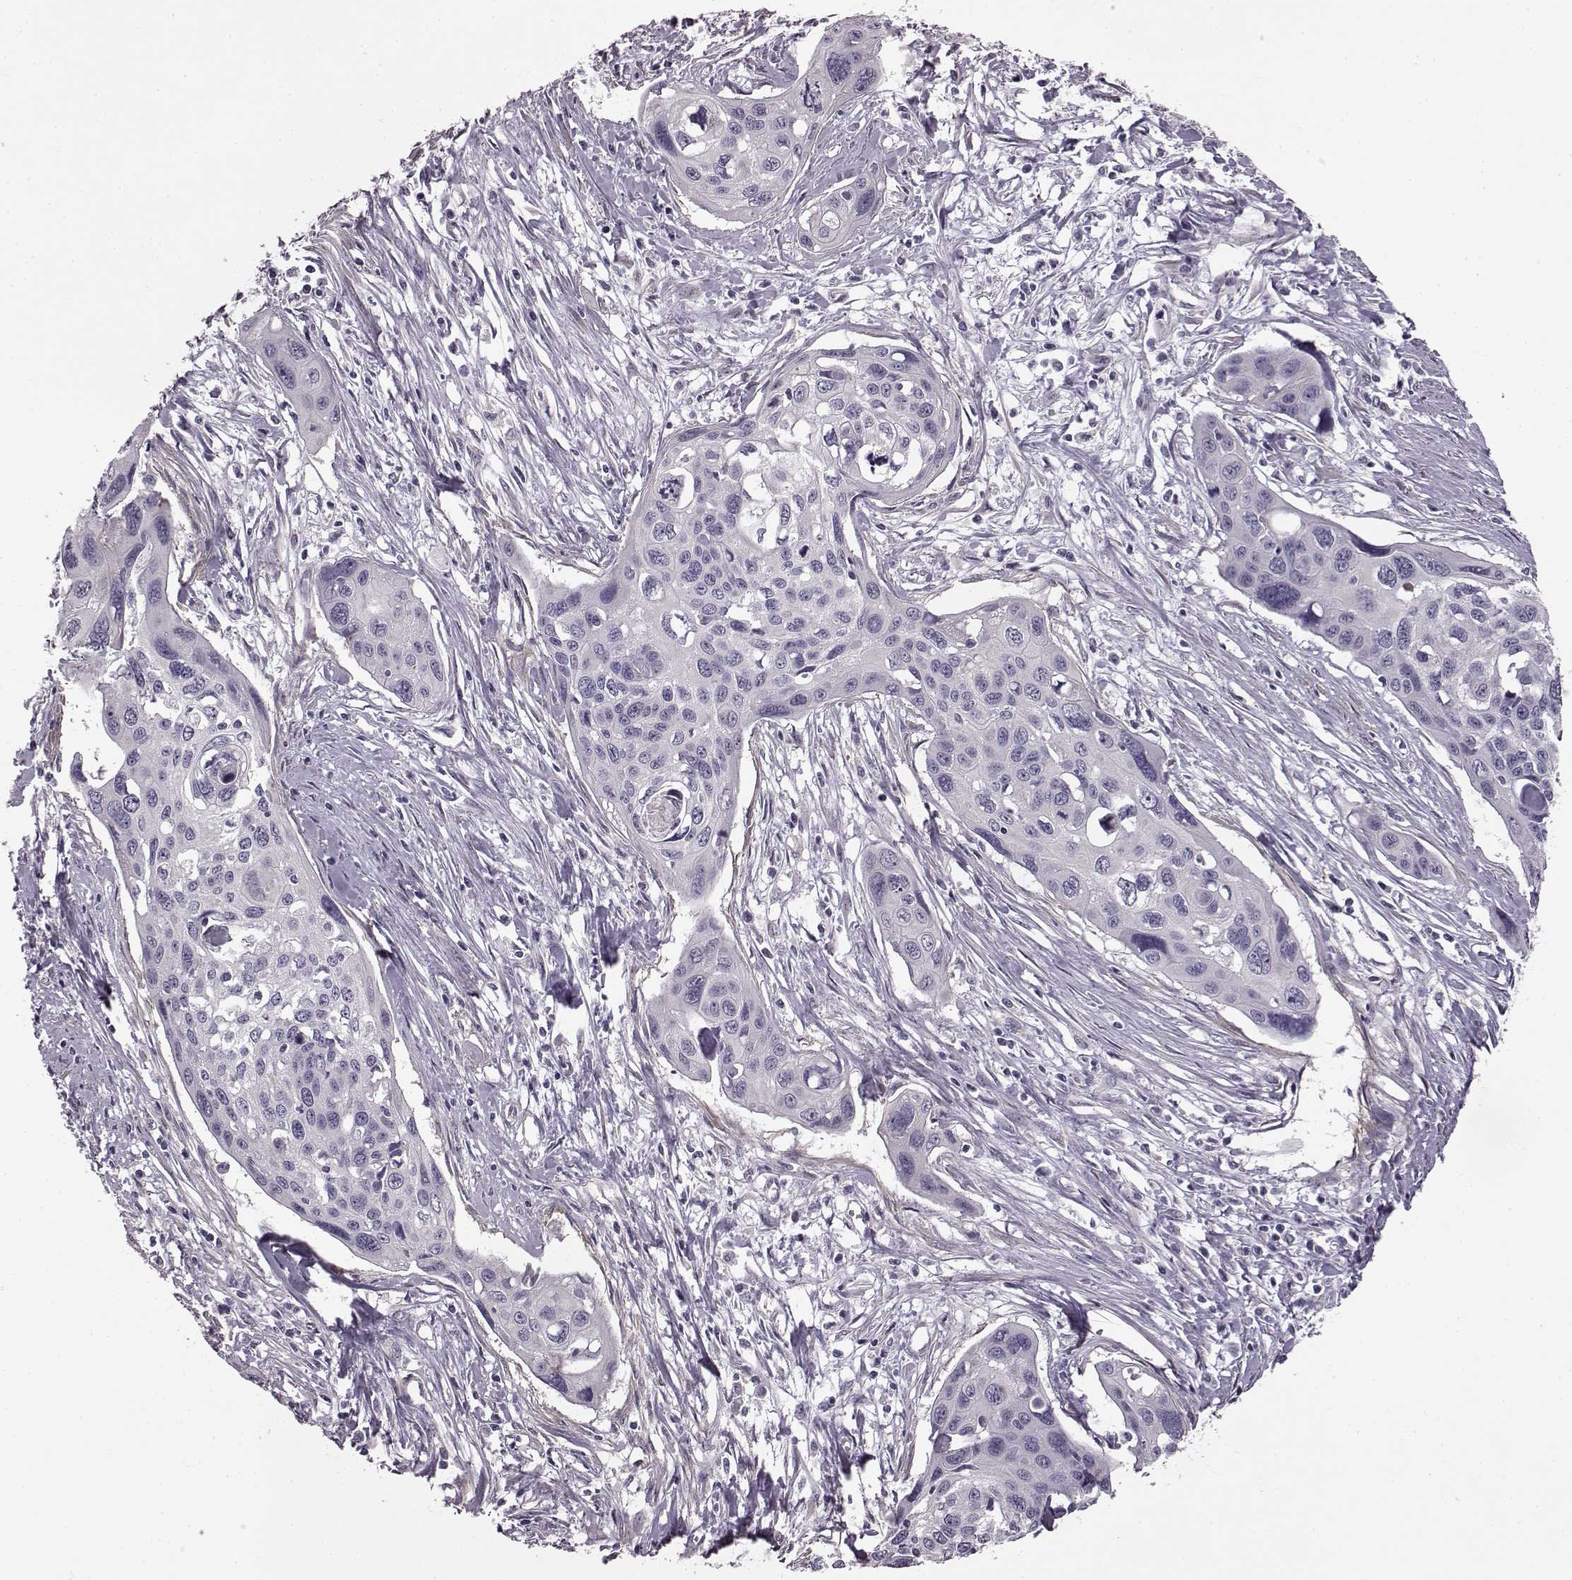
{"staining": {"intensity": "negative", "quantity": "none", "location": "none"}, "tissue": "cervical cancer", "cell_type": "Tumor cells", "image_type": "cancer", "snomed": [{"axis": "morphology", "description": "Squamous cell carcinoma, NOS"}, {"axis": "topography", "description": "Cervix"}], "caption": "Tumor cells show no significant protein staining in cervical squamous cell carcinoma. (Stains: DAB immunohistochemistry with hematoxylin counter stain, Microscopy: brightfield microscopy at high magnification).", "gene": "GRK1", "patient": {"sex": "female", "age": 31}}